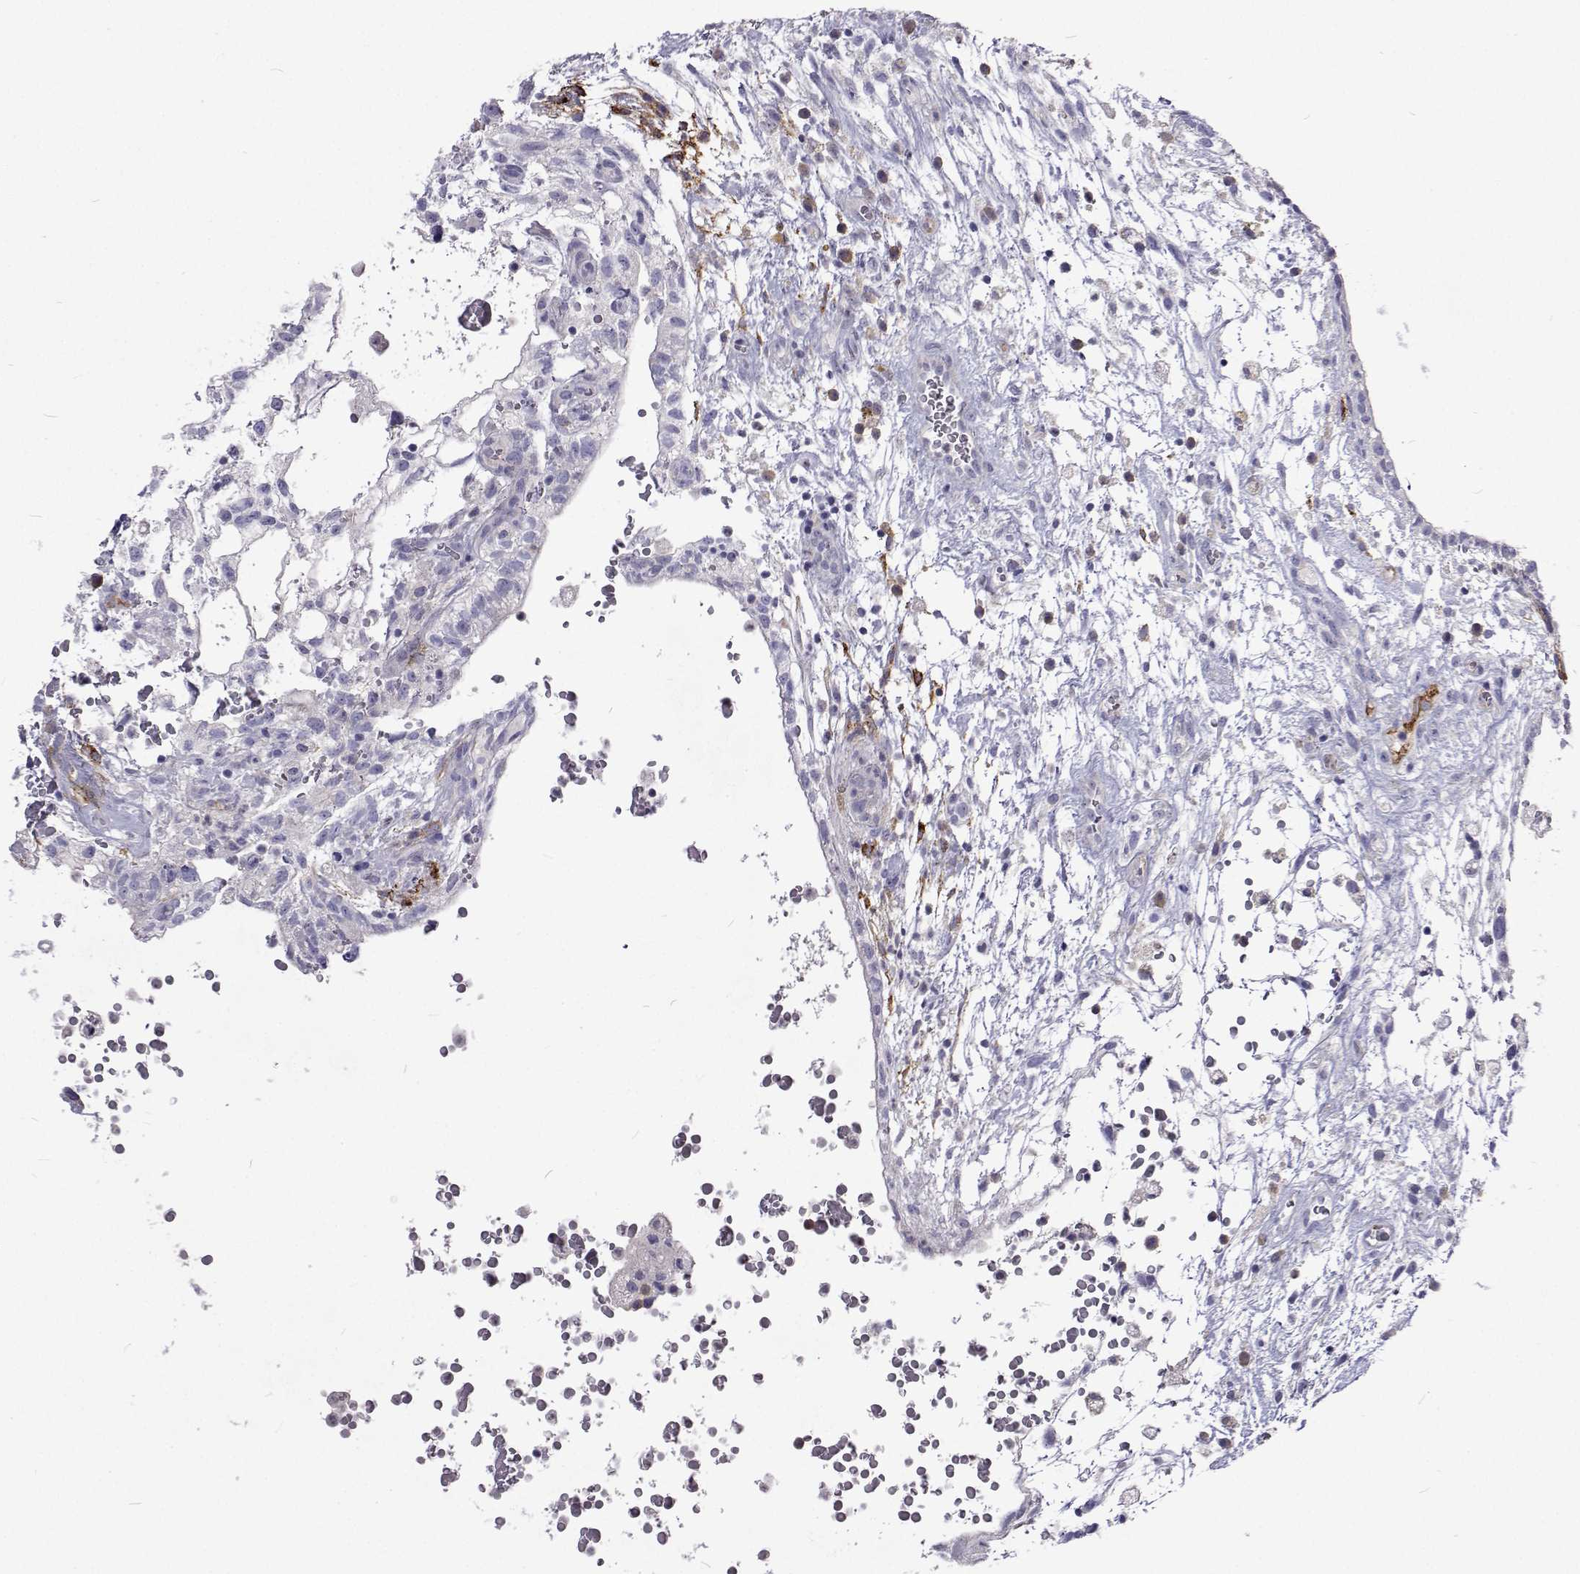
{"staining": {"intensity": "negative", "quantity": "none", "location": "none"}, "tissue": "testis cancer", "cell_type": "Tumor cells", "image_type": "cancer", "snomed": [{"axis": "morphology", "description": "Normal tissue, NOS"}, {"axis": "morphology", "description": "Carcinoma, Embryonal, NOS"}, {"axis": "topography", "description": "Testis"}], "caption": "High magnification brightfield microscopy of testis embryonal carcinoma stained with DAB (3,3'-diaminobenzidine) (brown) and counterstained with hematoxylin (blue): tumor cells show no significant staining.", "gene": "NPR3", "patient": {"sex": "male", "age": 32}}